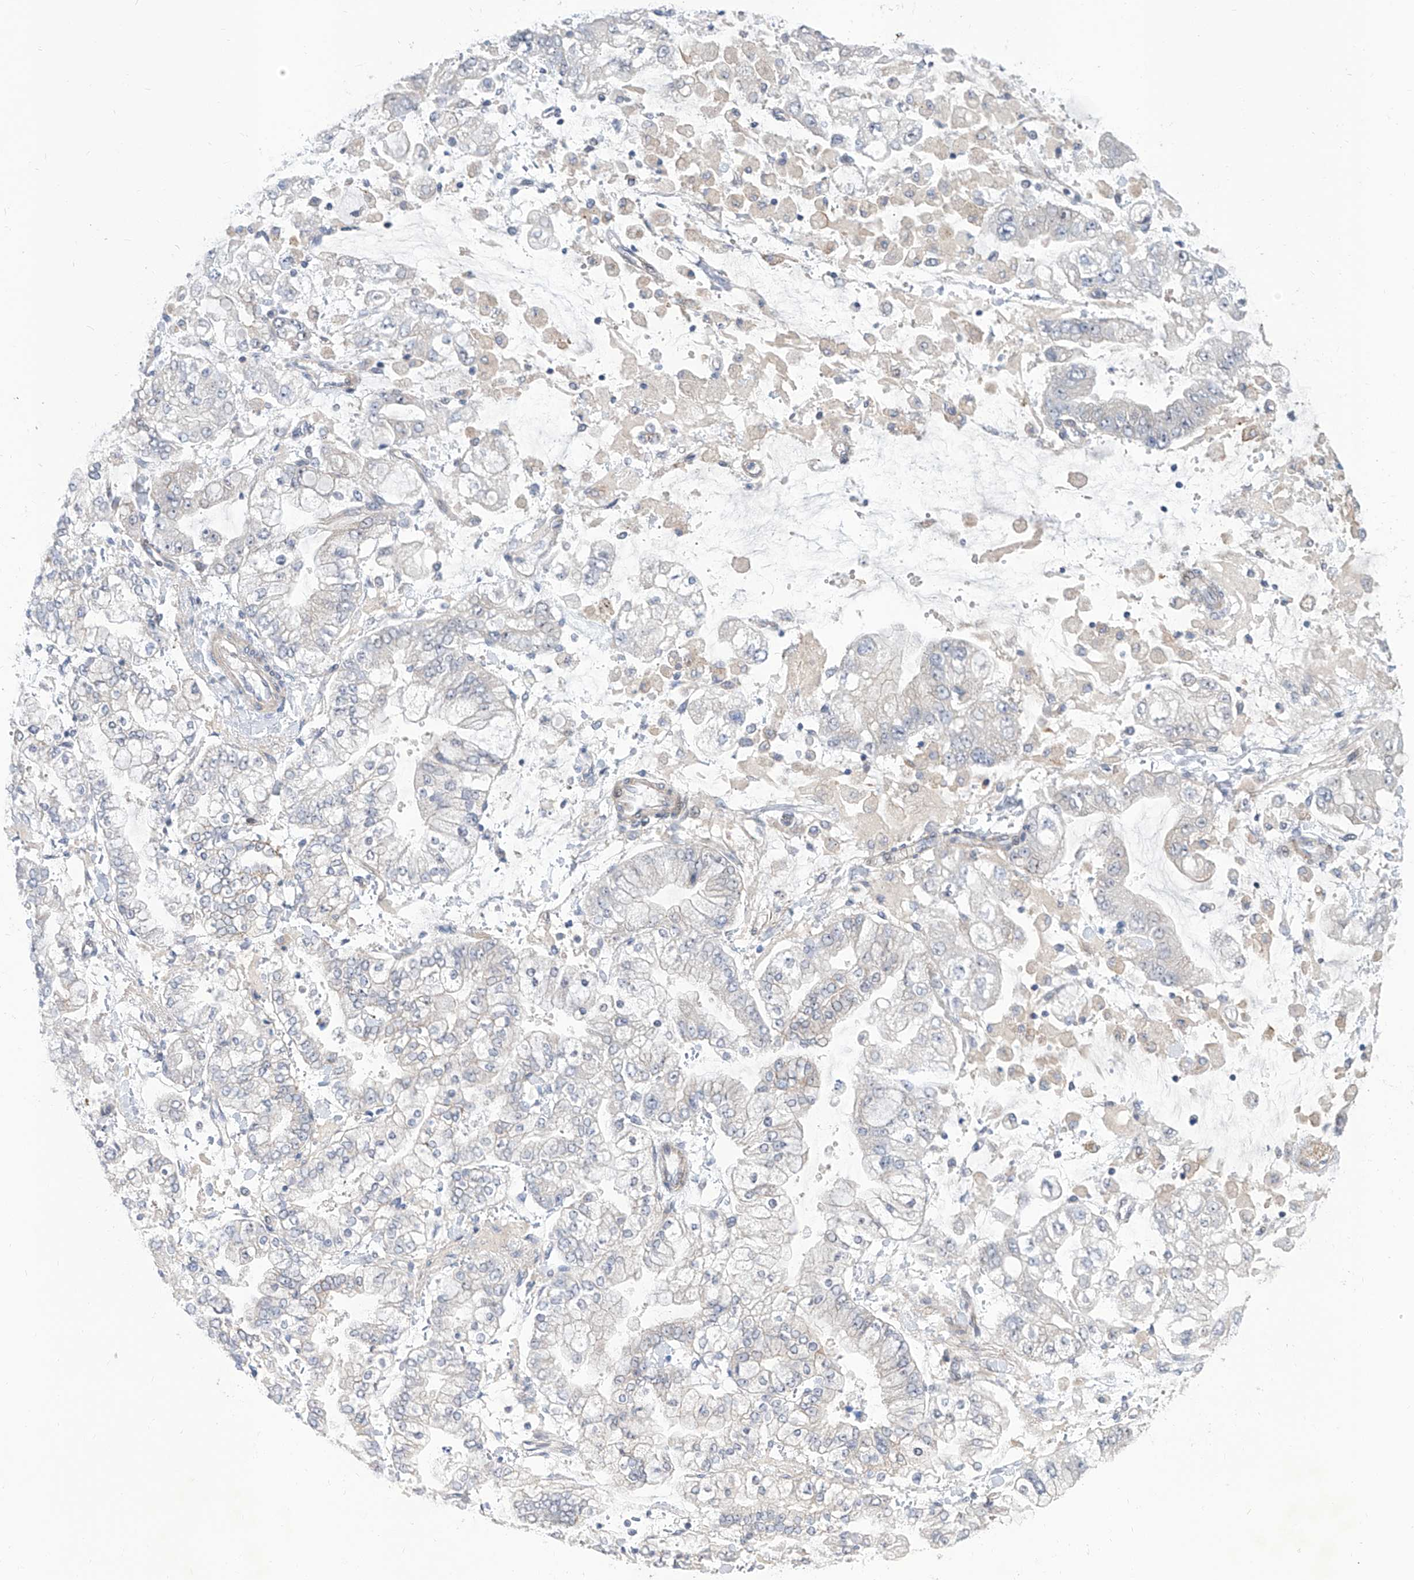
{"staining": {"intensity": "negative", "quantity": "none", "location": "none"}, "tissue": "stomach cancer", "cell_type": "Tumor cells", "image_type": "cancer", "snomed": [{"axis": "morphology", "description": "Normal tissue, NOS"}, {"axis": "morphology", "description": "Adenocarcinoma, NOS"}, {"axis": "topography", "description": "Stomach, upper"}, {"axis": "topography", "description": "Stomach"}], "caption": "Tumor cells show no significant protein positivity in stomach adenocarcinoma.", "gene": "LRRC1", "patient": {"sex": "male", "age": 76}}